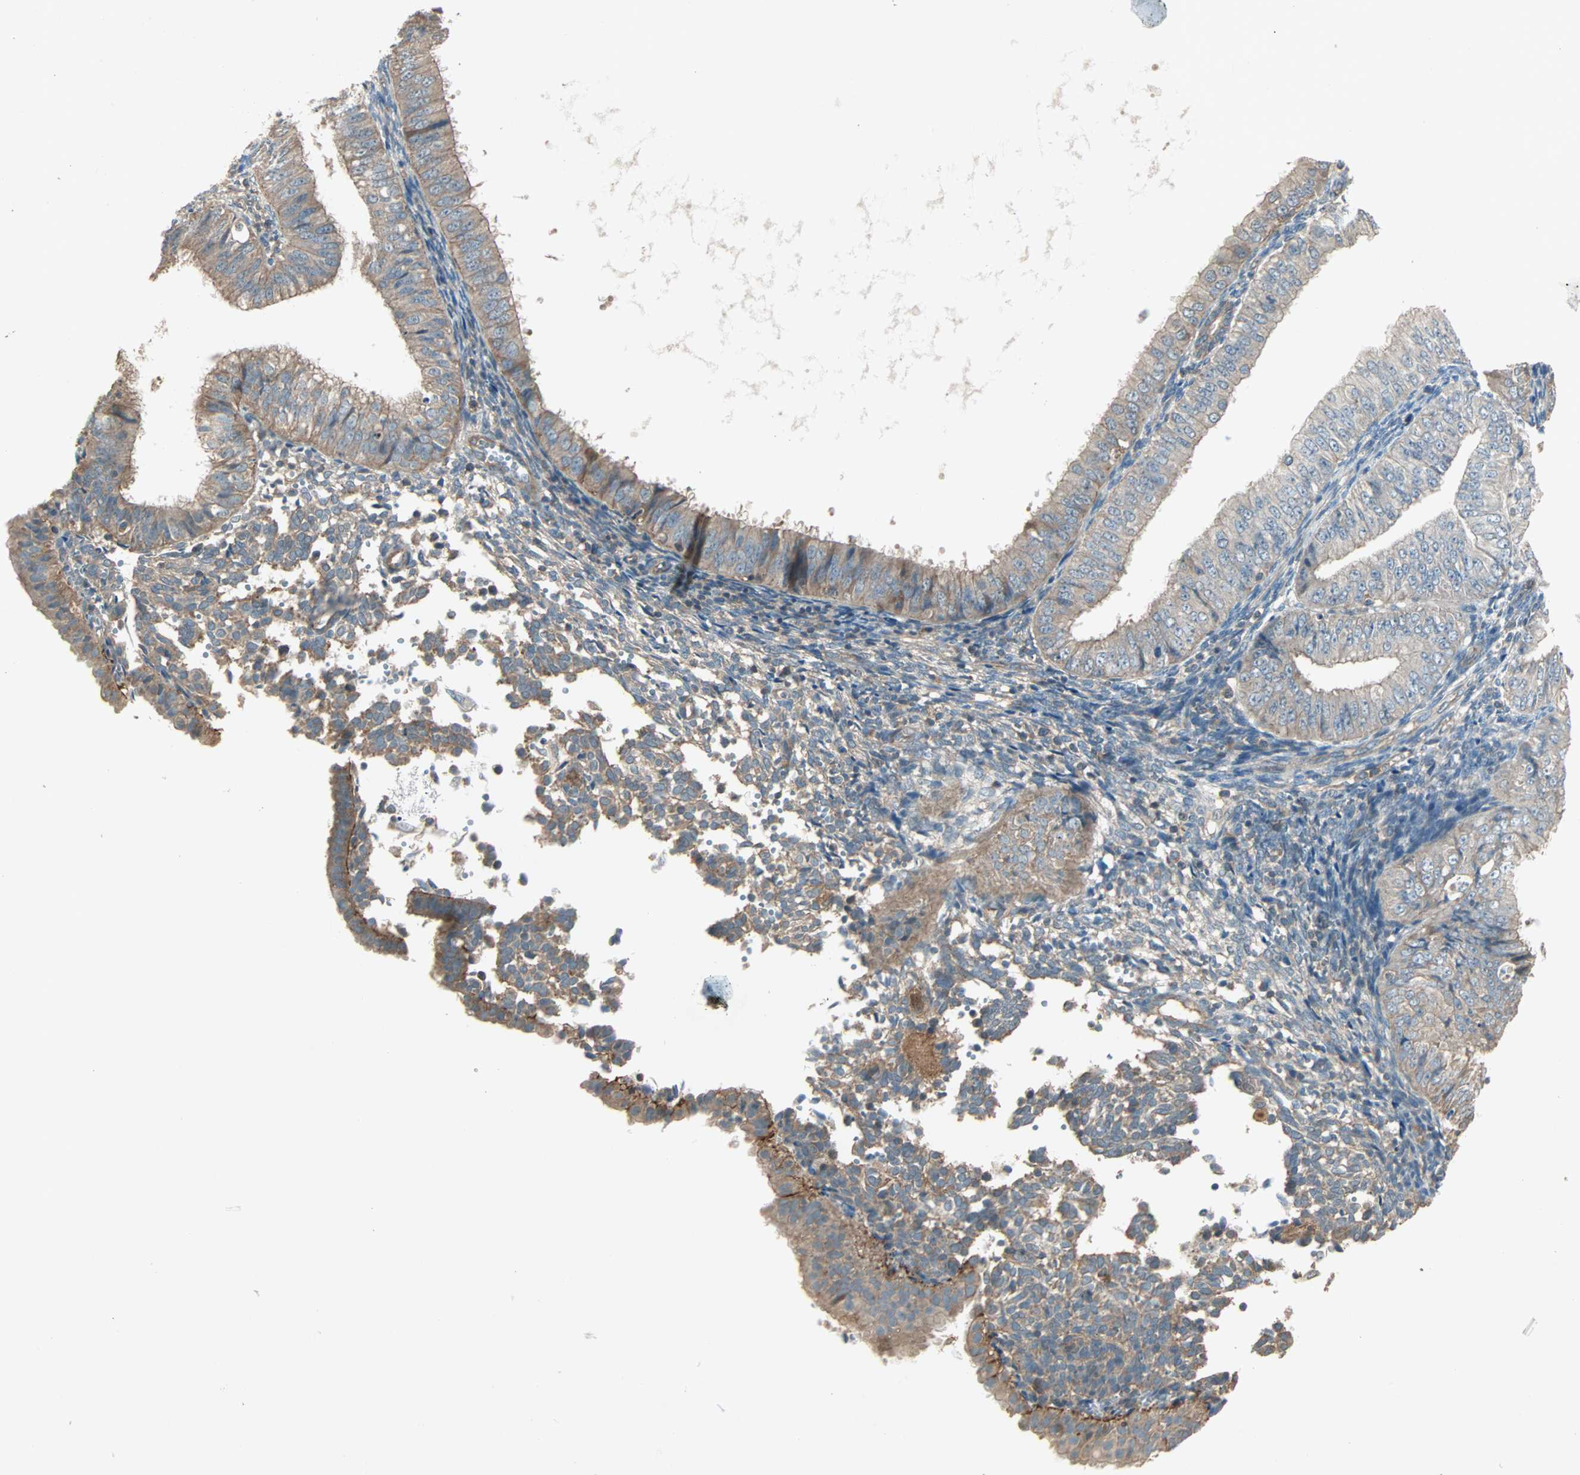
{"staining": {"intensity": "weak", "quantity": "25%-75%", "location": "cytoplasmic/membranous"}, "tissue": "endometrial cancer", "cell_type": "Tumor cells", "image_type": "cancer", "snomed": [{"axis": "morphology", "description": "Normal tissue, NOS"}, {"axis": "morphology", "description": "Adenocarcinoma, NOS"}, {"axis": "topography", "description": "Endometrium"}], "caption": "Endometrial cancer stained with DAB (3,3'-diaminobenzidine) IHC reveals low levels of weak cytoplasmic/membranous expression in about 25%-75% of tumor cells.", "gene": "MAP3K21", "patient": {"sex": "female", "age": 53}}